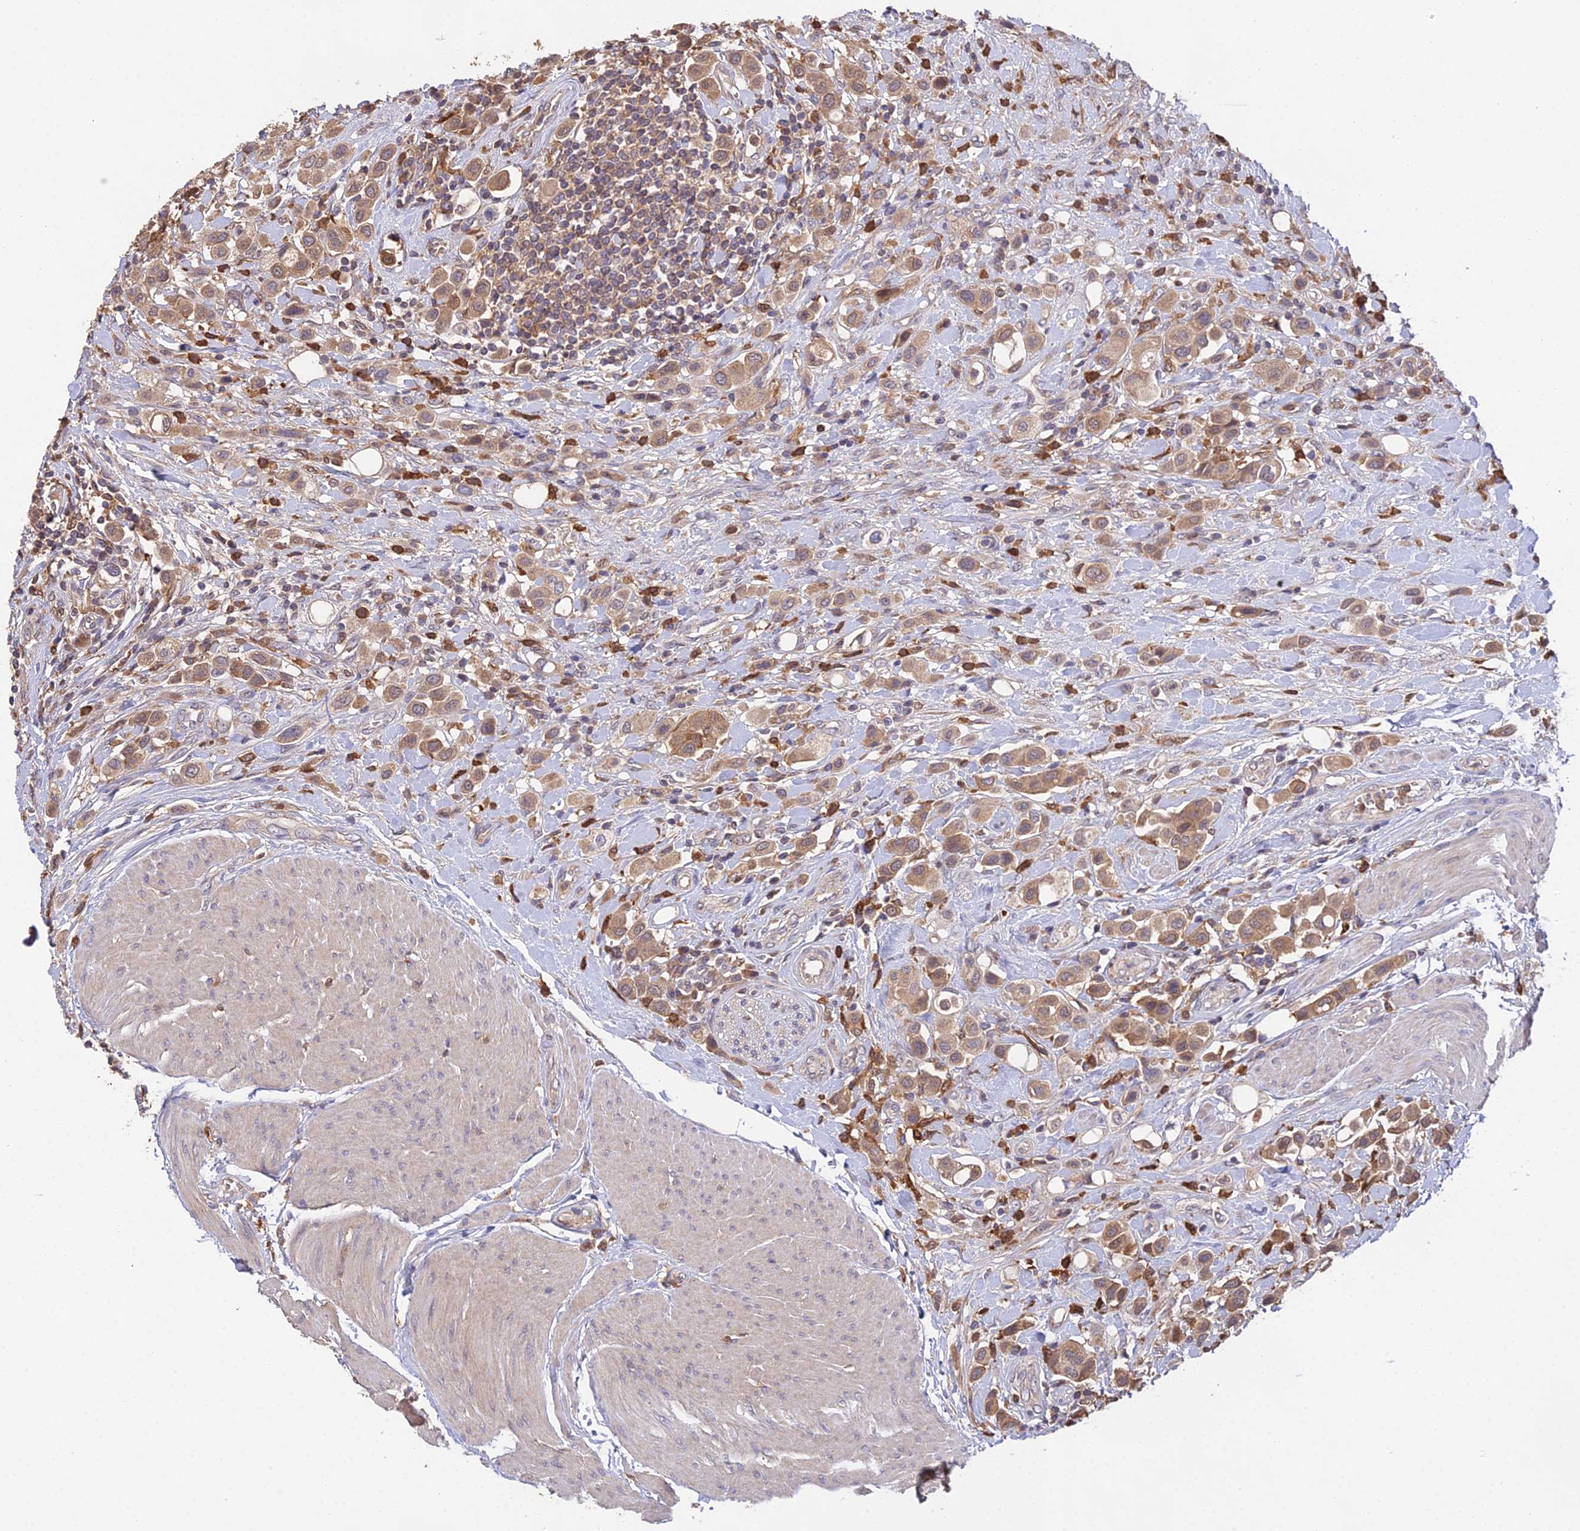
{"staining": {"intensity": "moderate", "quantity": ">75%", "location": "cytoplasmic/membranous"}, "tissue": "urothelial cancer", "cell_type": "Tumor cells", "image_type": "cancer", "snomed": [{"axis": "morphology", "description": "Urothelial carcinoma, High grade"}, {"axis": "topography", "description": "Urinary bladder"}], "caption": "About >75% of tumor cells in high-grade urothelial carcinoma show moderate cytoplasmic/membranous protein staining as visualized by brown immunohistochemical staining.", "gene": "FBP1", "patient": {"sex": "male", "age": 50}}